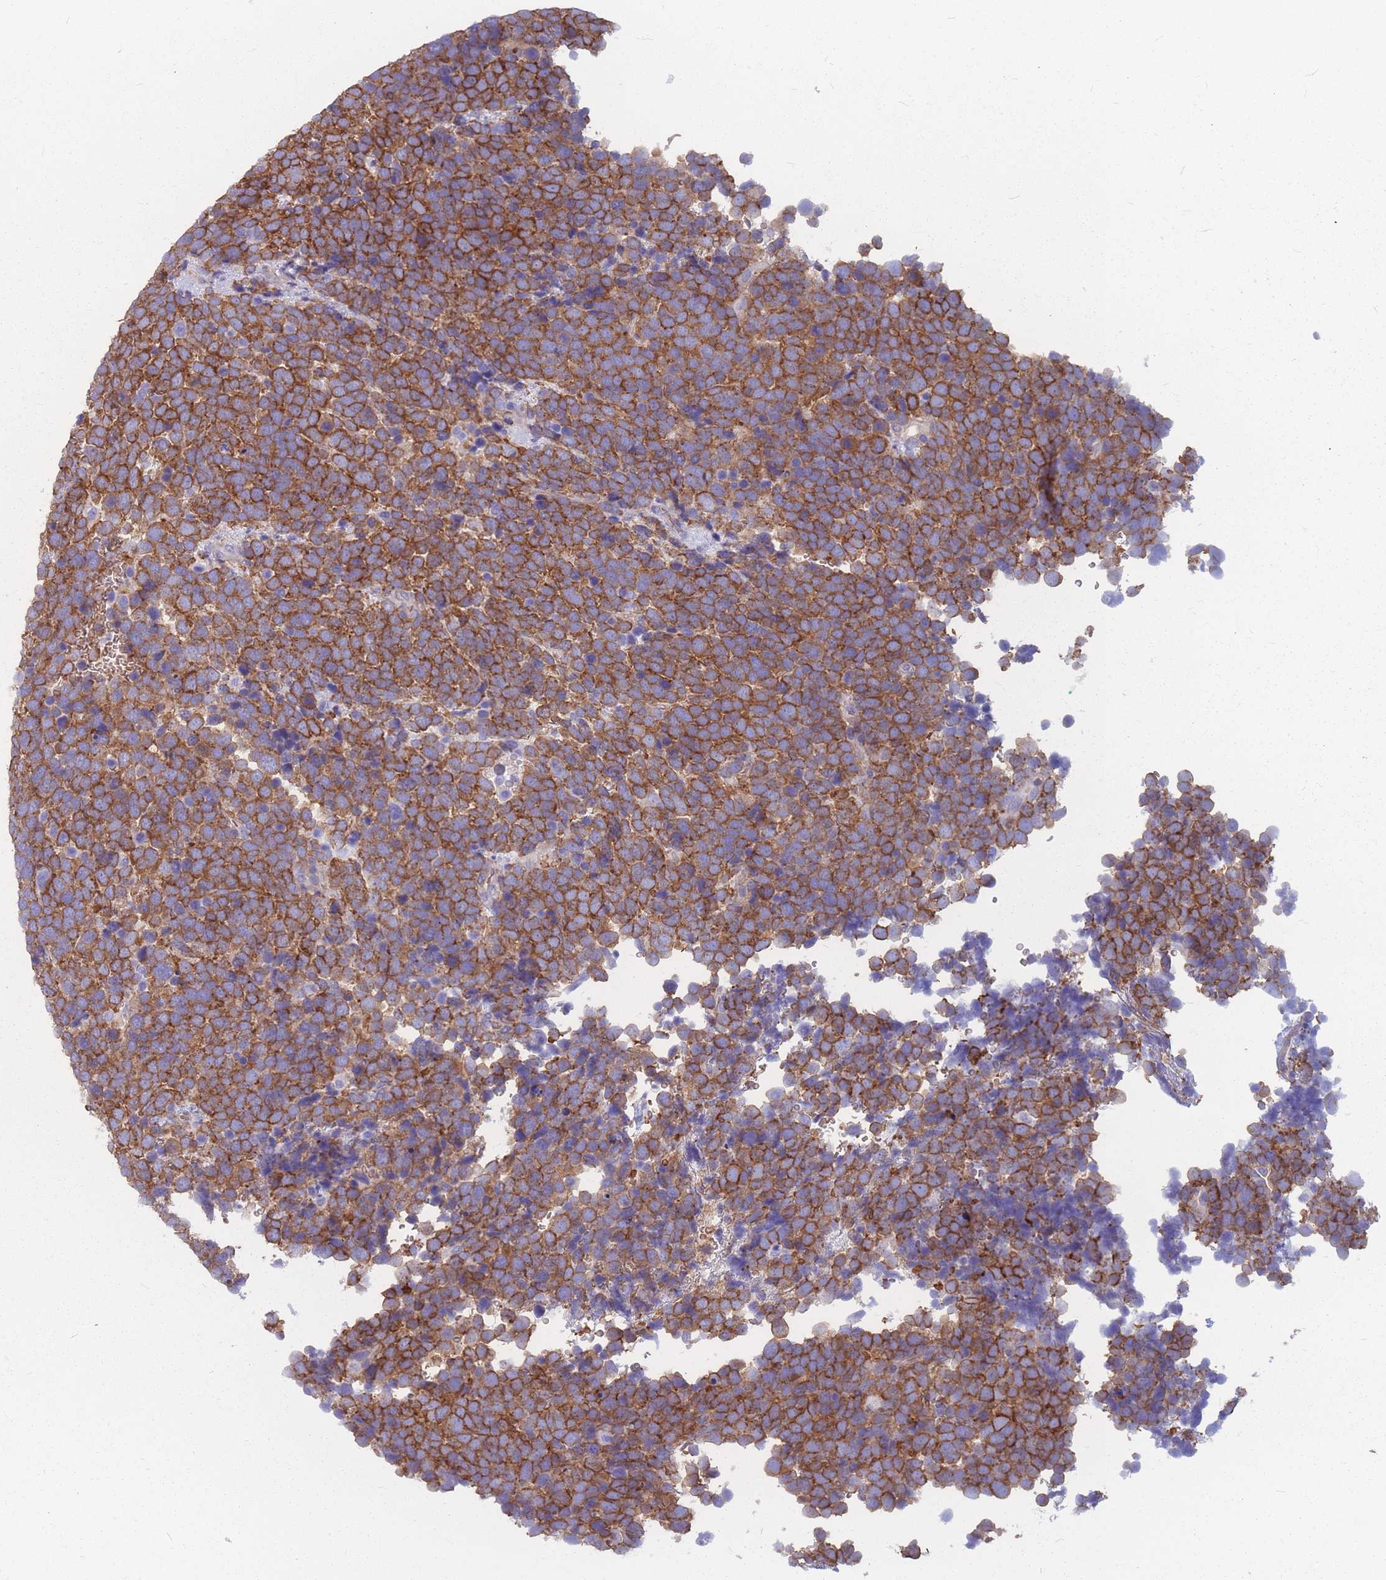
{"staining": {"intensity": "strong", "quantity": ">75%", "location": "cytoplasmic/membranous"}, "tissue": "urothelial cancer", "cell_type": "Tumor cells", "image_type": "cancer", "snomed": [{"axis": "morphology", "description": "Urothelial carcinoma, High grade"}, {"axis": "topography", "description": "Urinary bladder"}], "caption": "High-grade urothelial carcinoma stained for a protein displays strong cytoplasmic/membranous positivity in tumor cells. (DAB (3,3'-diaminobenzidine) = brown stain, brightfield microscopy at high magnification).", "gene": "ADD2", "patient": {"sex": "female", "age": 82}}